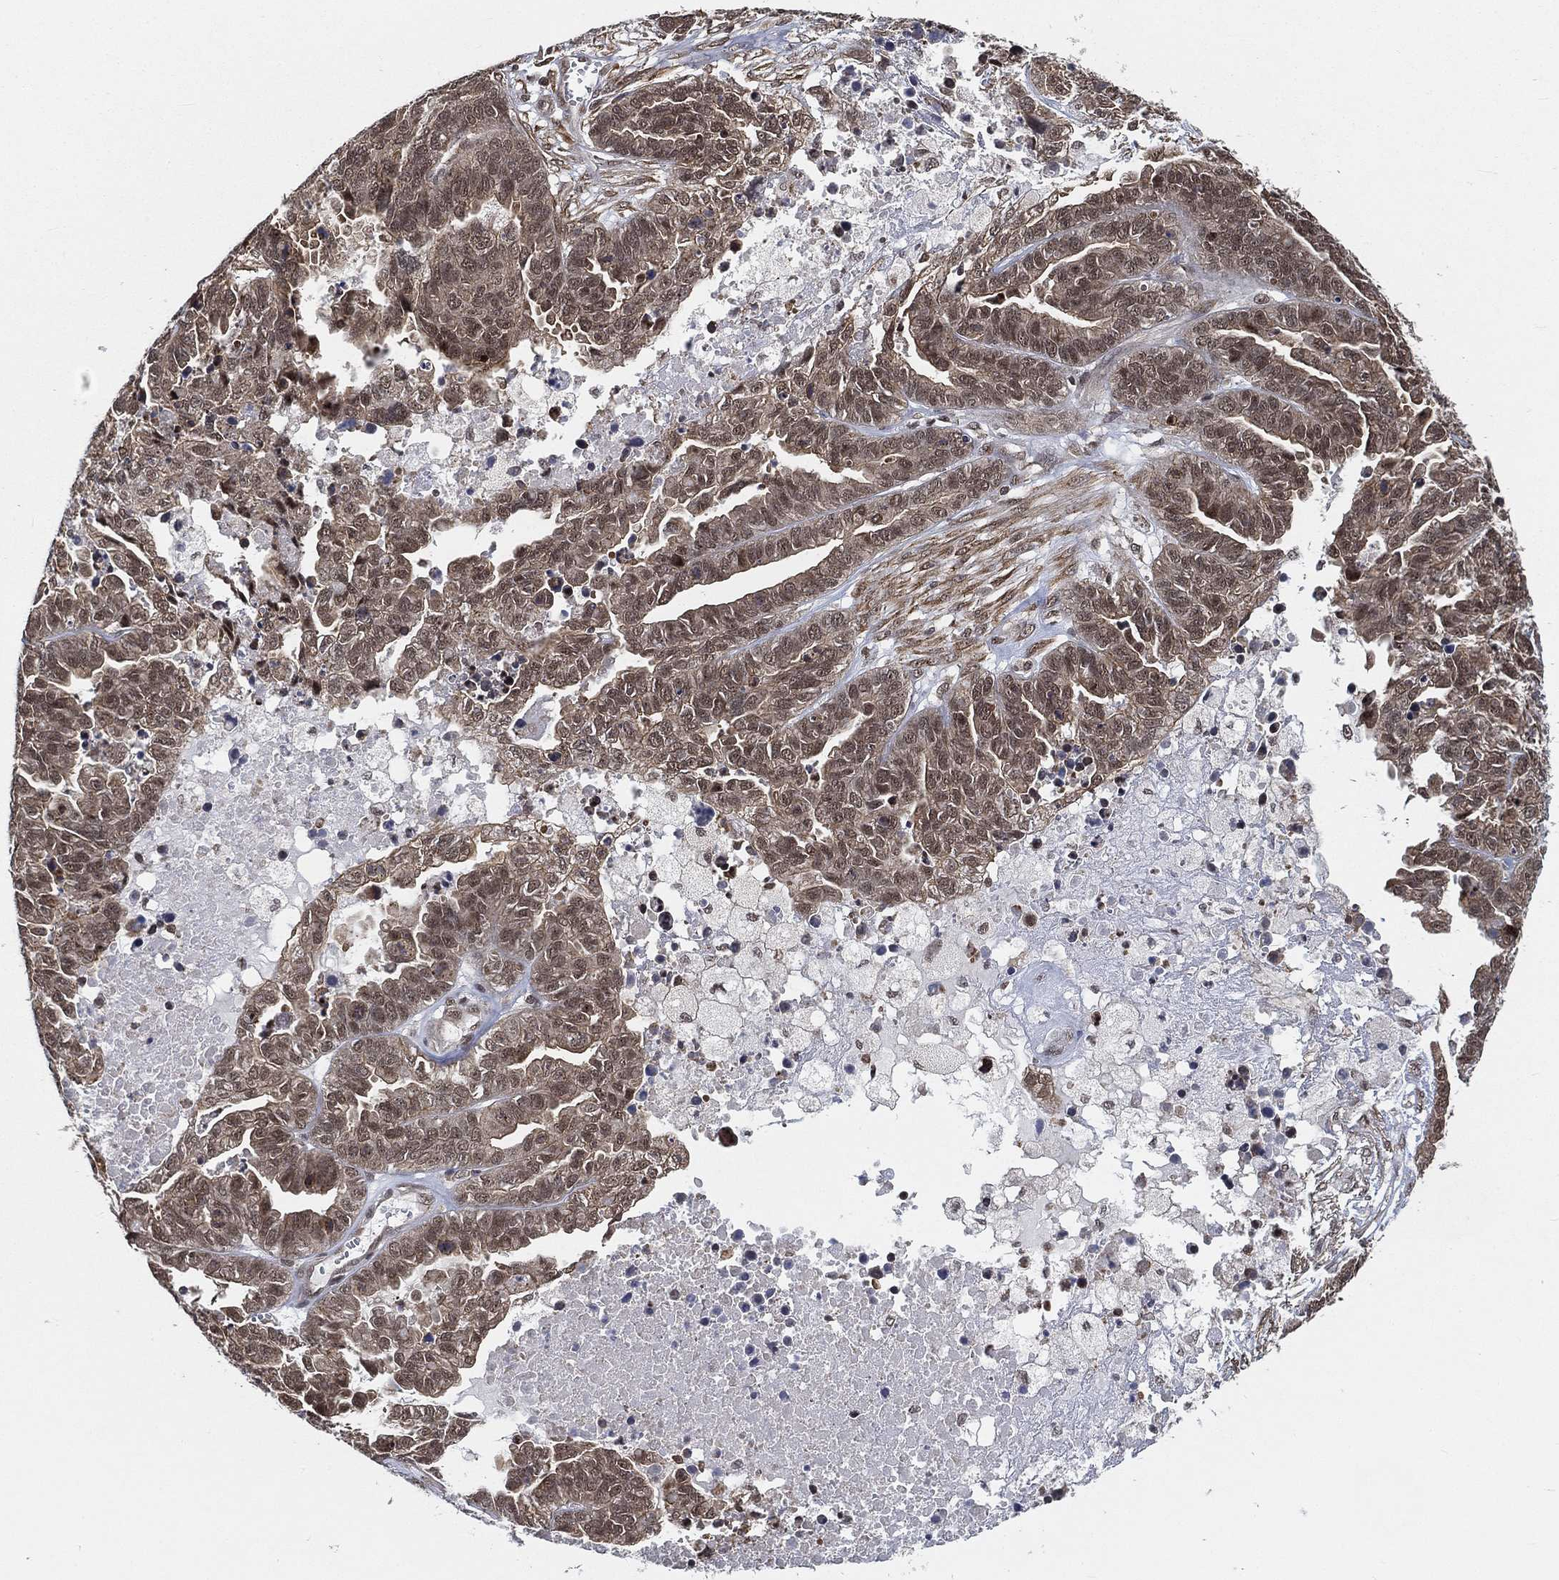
{"staining": {"intensity": "moderate", "quantity": ">75%", "location": "cytoplasmic/membranous,nuclear"}, "tissue": "ovarian cancer", "cell_type": "Tumor cells", "image_type": "cancer", "snomed": [{"axis": "morphology", "description": "Cystadenocarcinoma, serous, NOS"}, {"axis": "topography", "description": "Ovary"}], "caption": "IHC (DAB) staining of human ovarian cancer (serous cystadenocarcinoma) reveals moderate cytoplasmic/membranous and nuclear protein positivity in approximately >75% of tumor cells.", "gene": "RSRC2", "patient": {"sex": "female", "age": 87}}